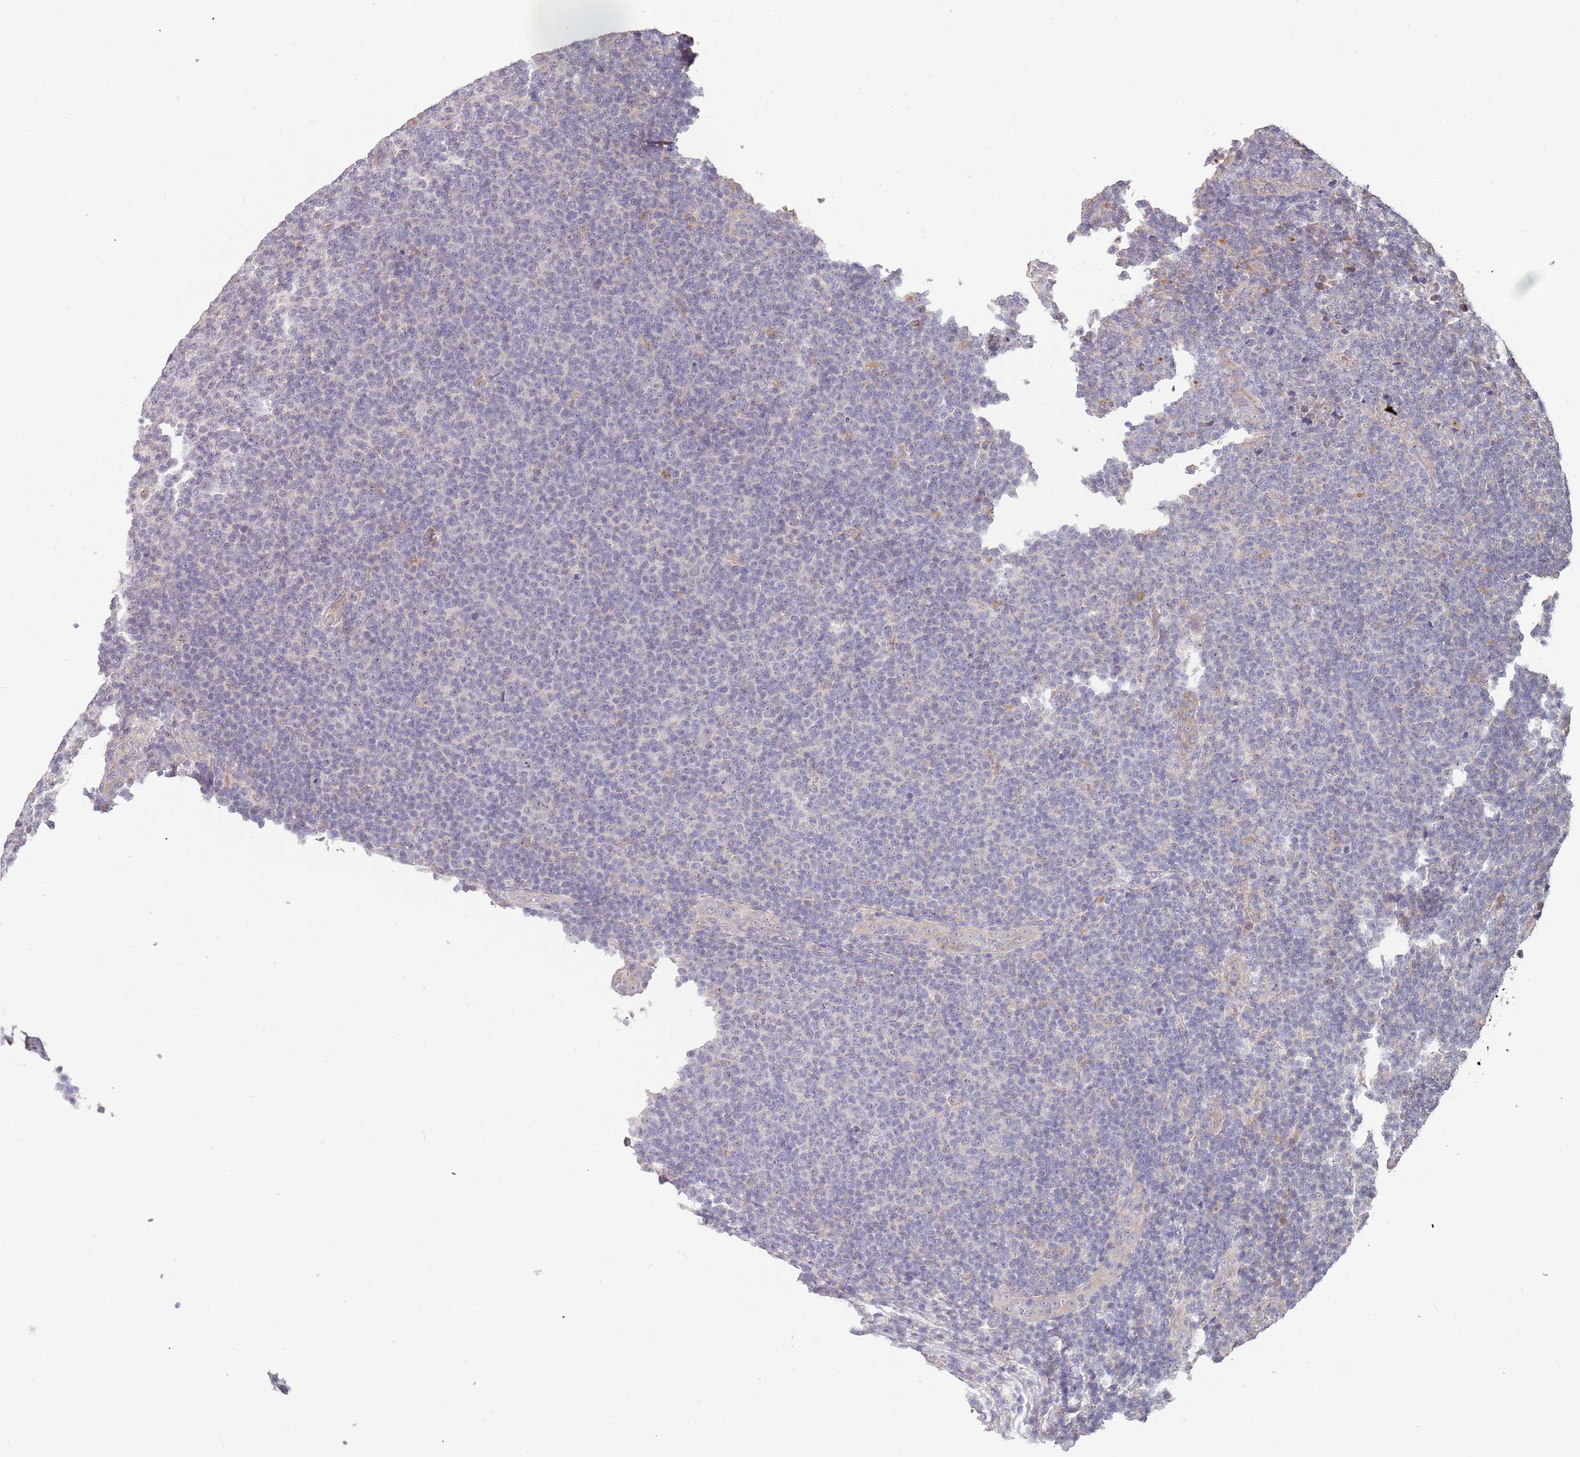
{"staining": {"intensity": "negative", "quantity": "none", "location": "none"}, "tissue": "lymphoma", "cell_type": "Tumor cells", "image_type": "cancer", "snomed": [{"axis": "morphology", "description": "Malignant lymphoma, non-Hodgkin's type, Low grade"}, {"axis": "topography", "description": "Lymph node"}], "caption": "Low-grade malignant lymphoma, non-Hodgkin's type was stained to show a protein in brown. There is no significant expression in tumor cells. Brightfield microscopy of immunohistochemistry (IHC) stained with DAB (3,3'-diaminobenzidine) (brown) and hematoxylin (blue), captured at high magnification.", "gene": "TMEM64", "patient": {"sex": "male", "age": 66}}